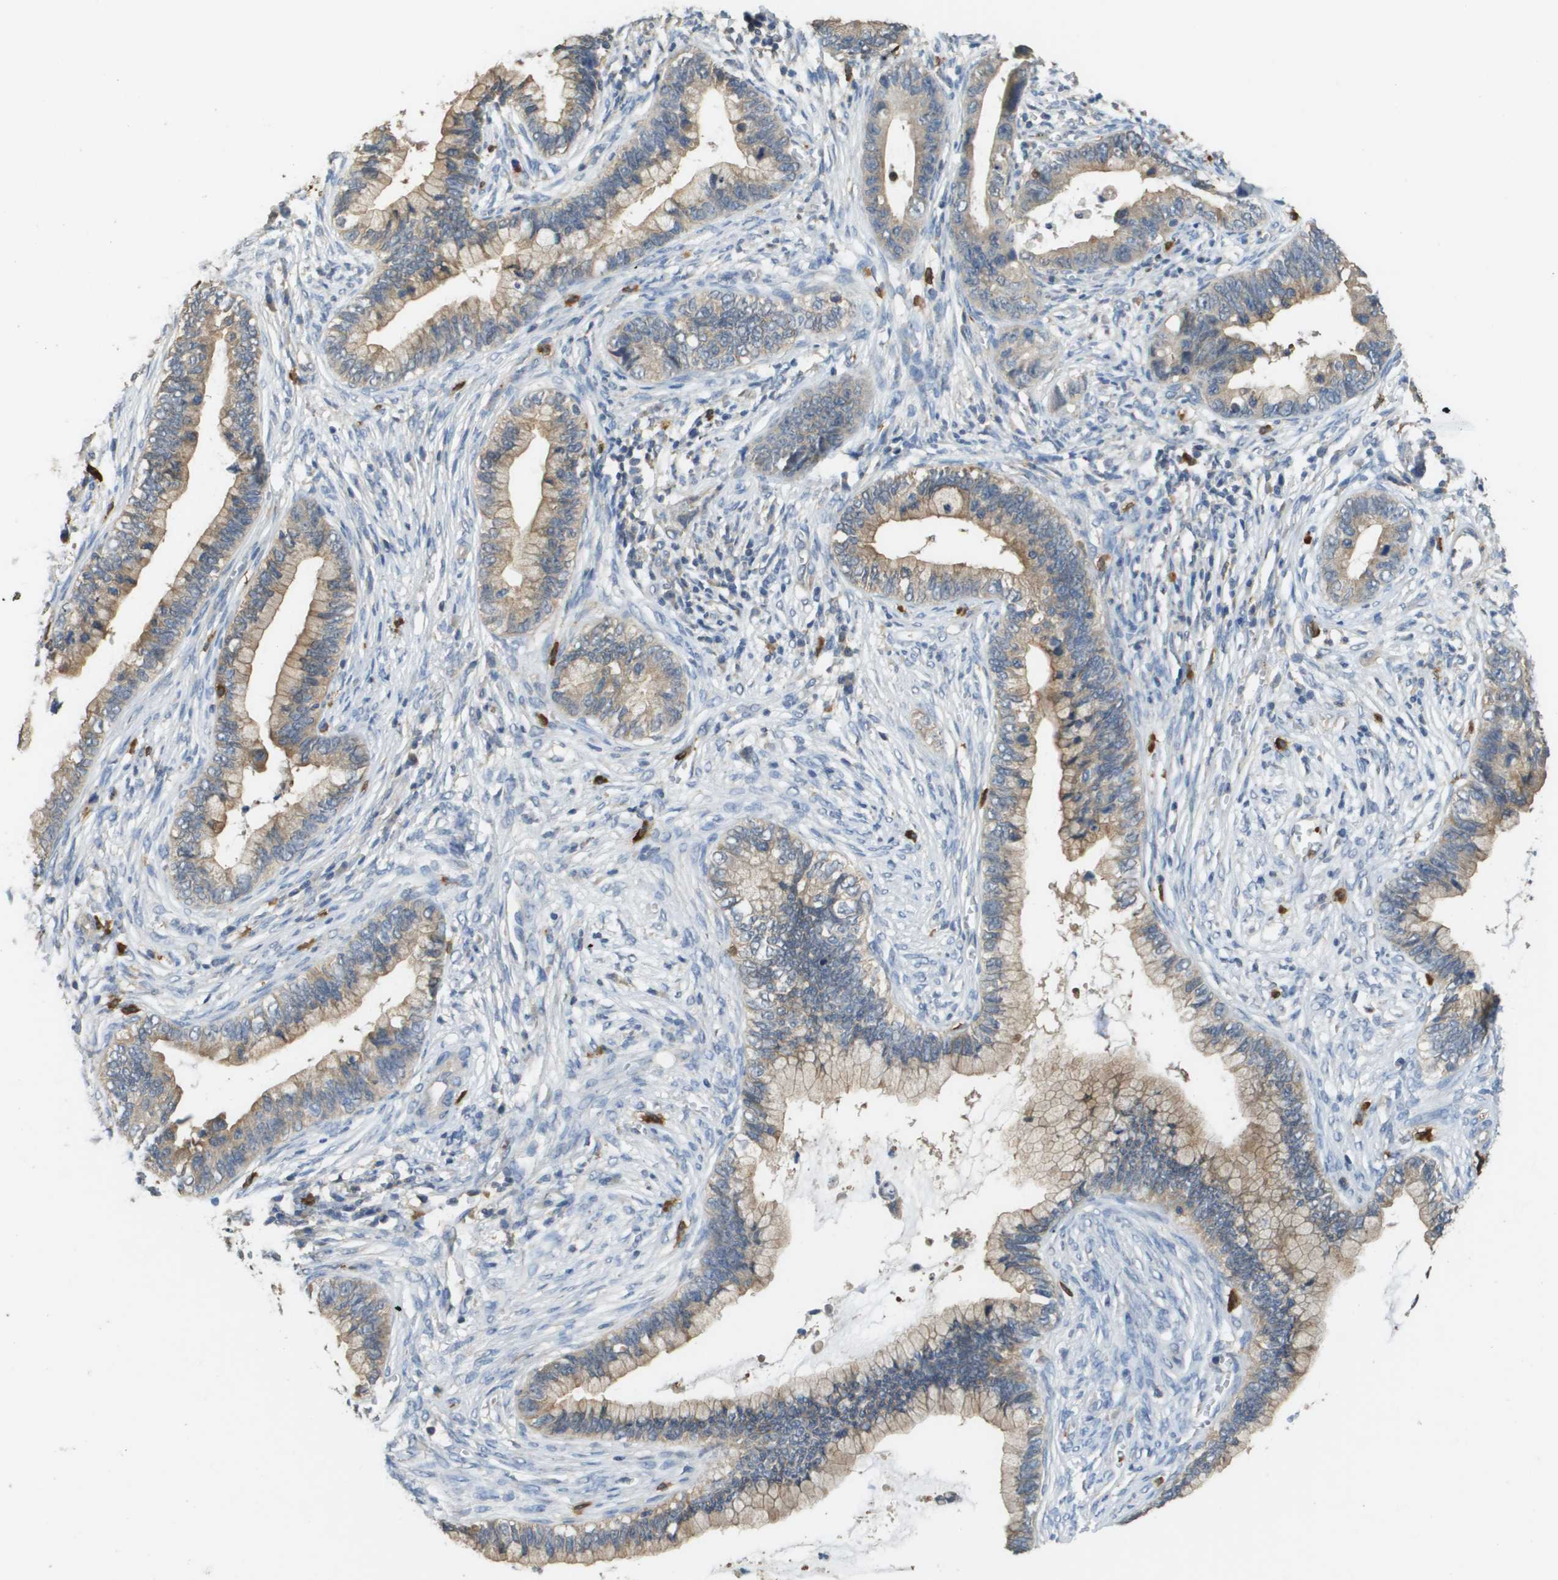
{"staining": {"intensity": "weak", "quantity": ">75%", "location": "cytoplasmic/membranous"}, "tissue": "cervical cancer", "cell_type": "Tumor cells", "image_type": "cancer", "snomed": [{"axis": "morphology", "description": "Adenocarcinoma, NOS"}, {"axis": "topography", "description": "Cervix"}], "caption": "High-power microscopy captured an immunohistochemistry (IHC) histopathology image of cervical cancer (adenocarcinoma), revealing weak cytoplasmic/membranous staining in approximately >75% of tumor cells.", "gene": "RAB27B", "patient": {"sex": "female", "age": 44}}